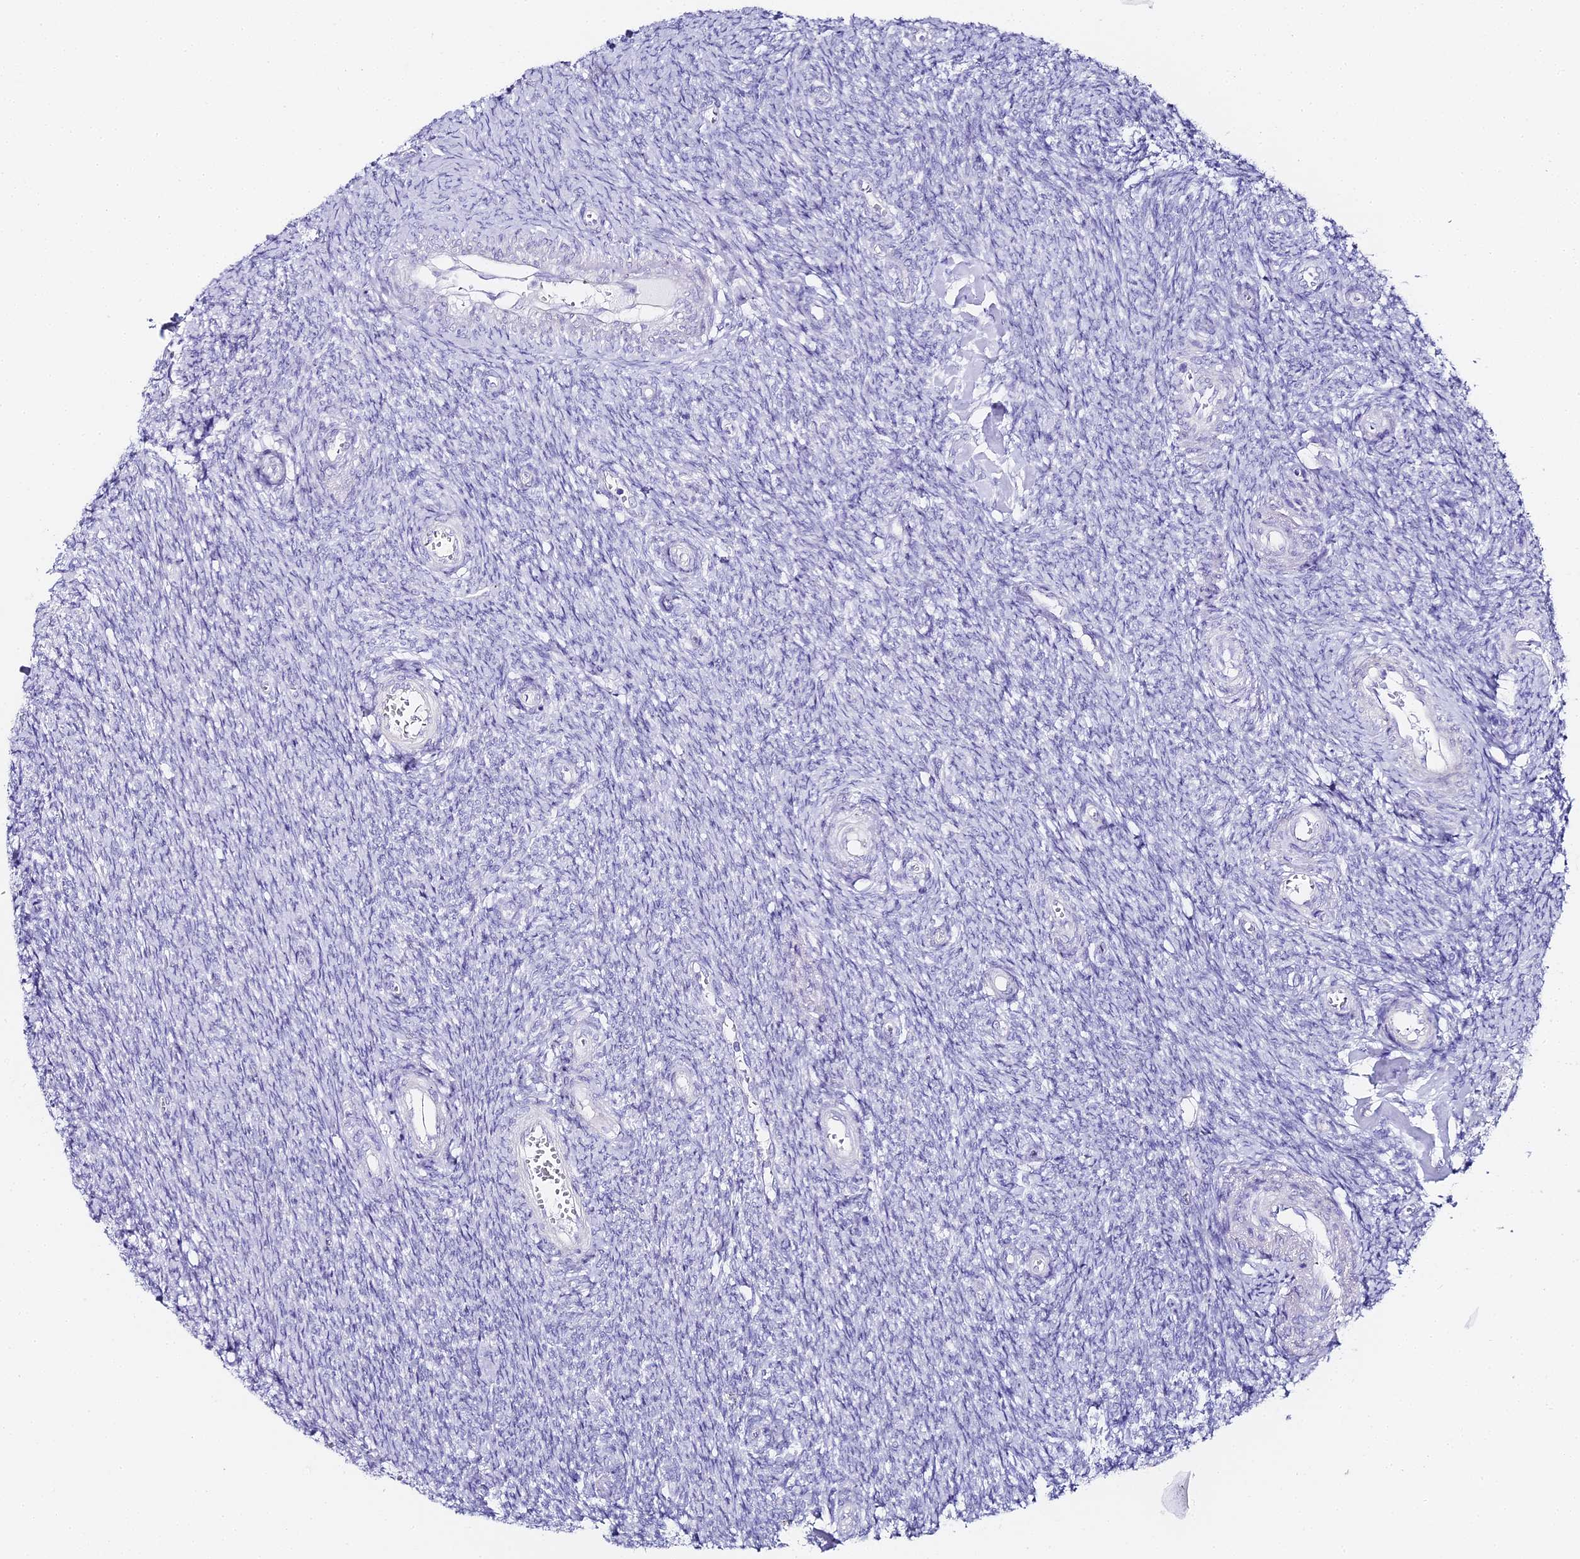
{"staining": {"intensity": "negative", "quantity": "none", "location": "none"}, "tissue": "ovary", "cell_type": "Follicle cells", "image_type": "normal", "snomed": [{"axis": "morphology", "description": "Normal tissue, NOS"}, {"axis": "topography", "description": "Ovary"}], "caption": "DAB (3,3'-diaminobenzidine) immunohistochemical staining of unremarkable ovary reveals no significant staining in follicle cells. Brightfield microscopy of IHC stained with DAB (brown) and hematoxylin (blue), captured at high magnification.", "gene": "ABHD14A", "patient": {"sex": "female", "age": 44}}